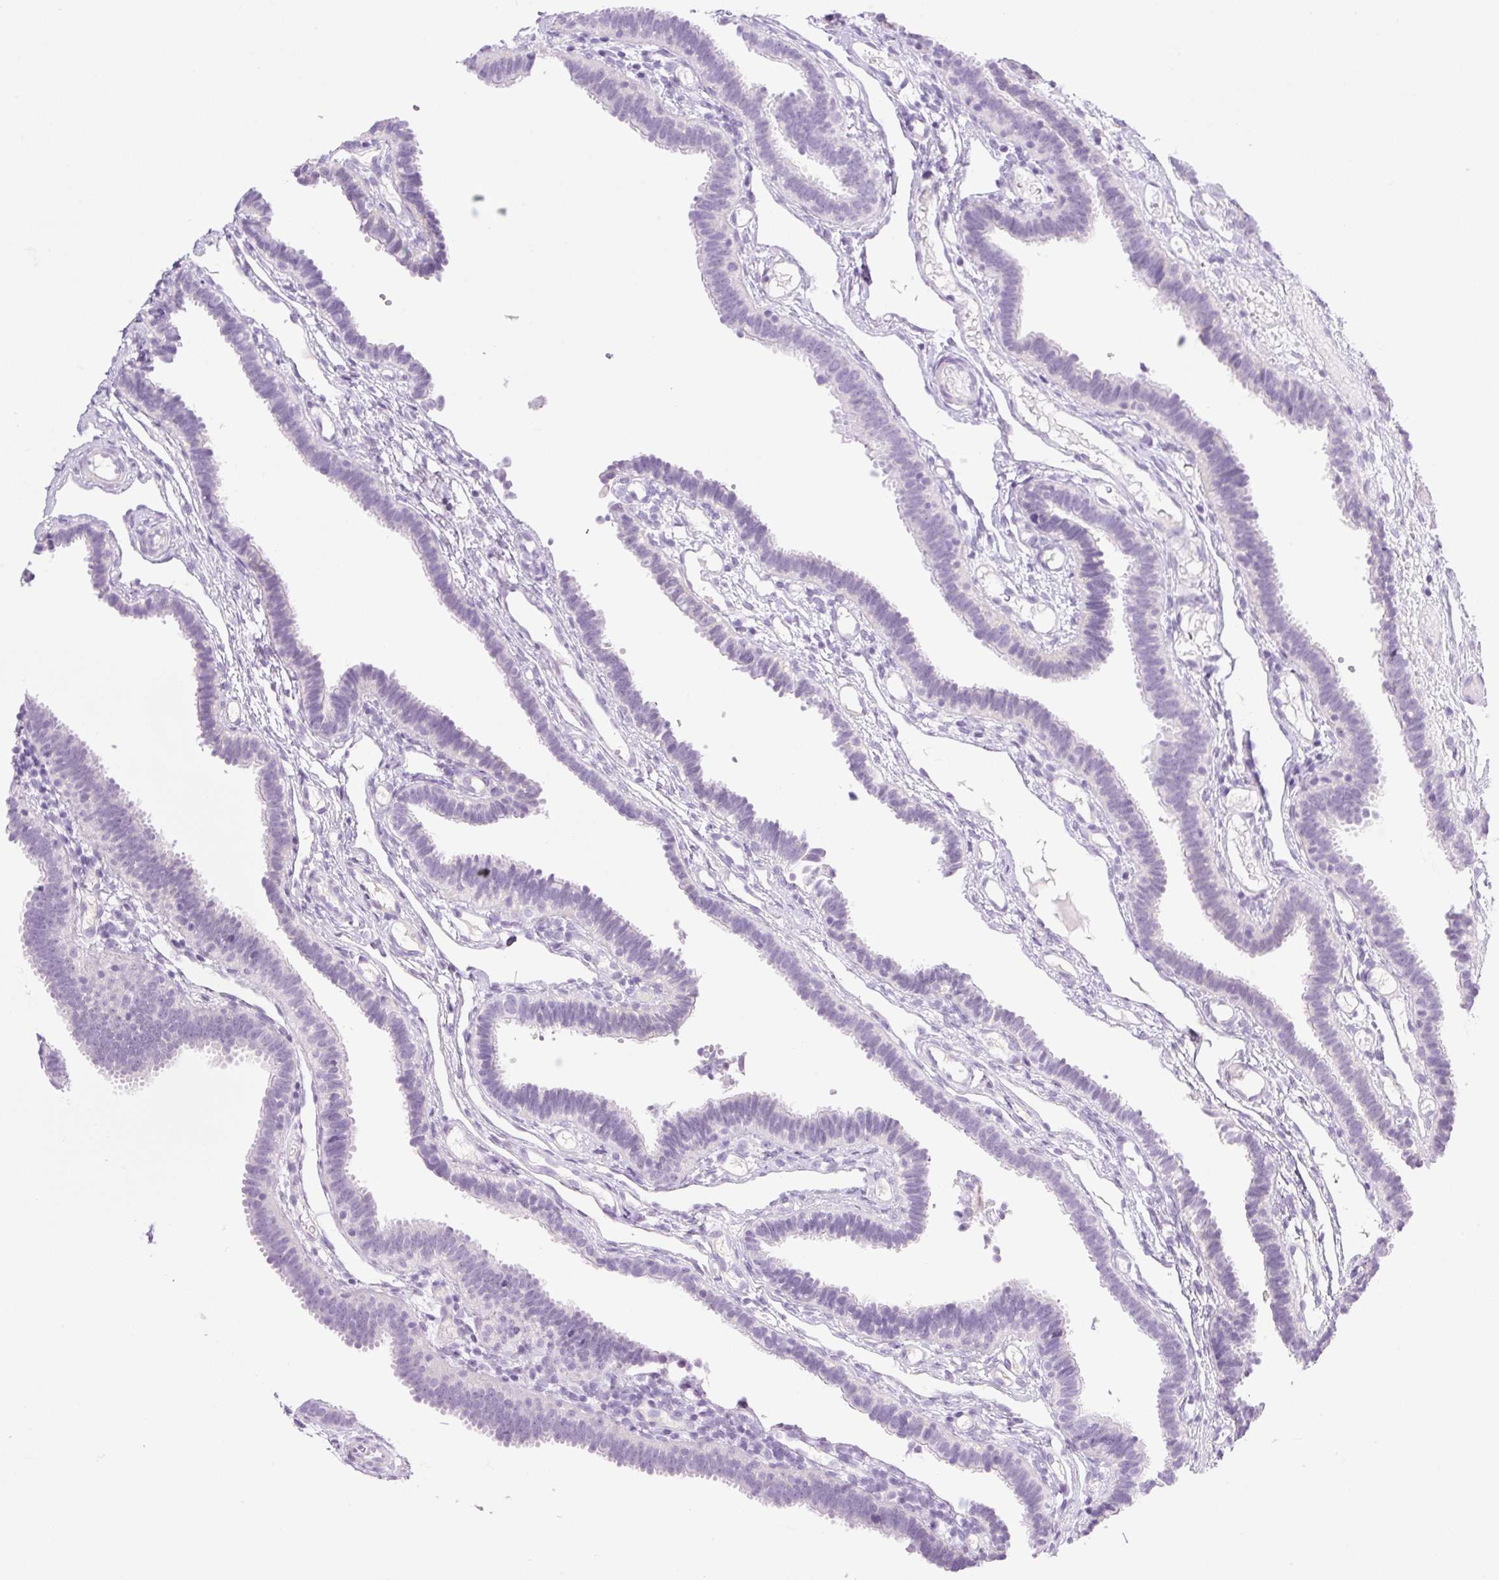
{"staining": {"intensity": "negative", "quantity": "none", "location": "none"}, "tissue": "fallopian tube", "cell_type": "Glandular cells", "image_type": "normal", "snomed": [{"axis": "morphology", "description": "Normal tissue, NOS"}, {"axis": "topography", "description": "Fallopian tube"}], "caption": "Immunohistochemistry (IHC) image of benign fallopian tube: fallopian tube stained with DAB (3,3'-diaminobenzidine) displays no significant protein expression in glandular cells.", "gene": "PALM3", "patient": {"sex": "female", "age": 37}}